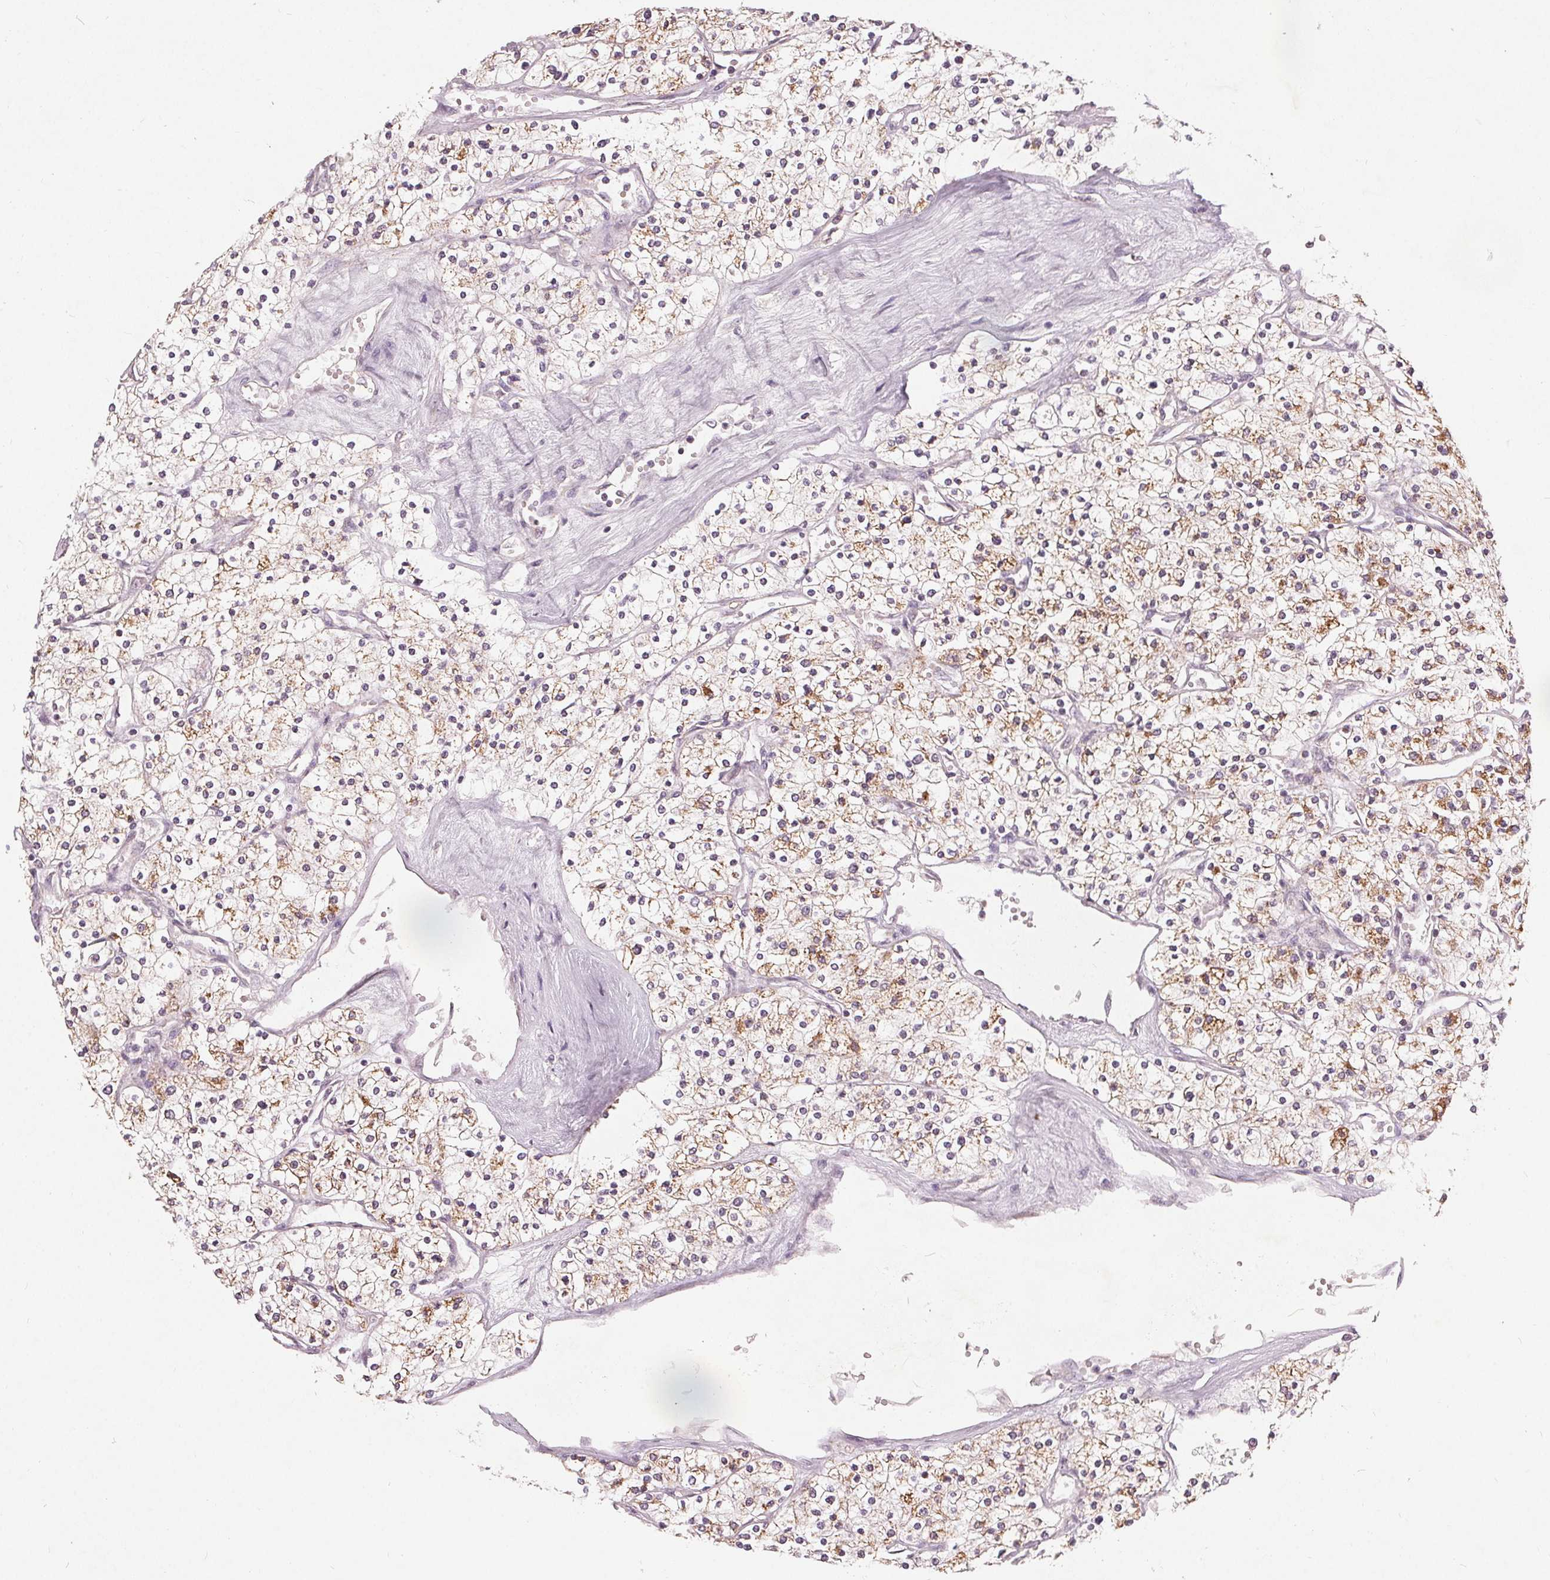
{"staining": {"intensity": "moderate", "quantity": "25%-75%", "location": "cytoplasmic/membranous"}, "tissue": "renal cancer", "cell_type": "Tumor cells", "image_type": "cancer", "snomed": [{"axis": "morphology", "description": "Adenocarcinoma, NOS"}, {"axis": "topography", "description": "Kidney"}], "caption": "Immunohistochemistry of human renal cancer (adenocarcinoma) exhibits medium levels of moderate cytoplasmic/membranous expression in approximately 25%-75% of tumor cells.", "gene": "TRIM60", "patient": {"sex": "male", "age": 80}}